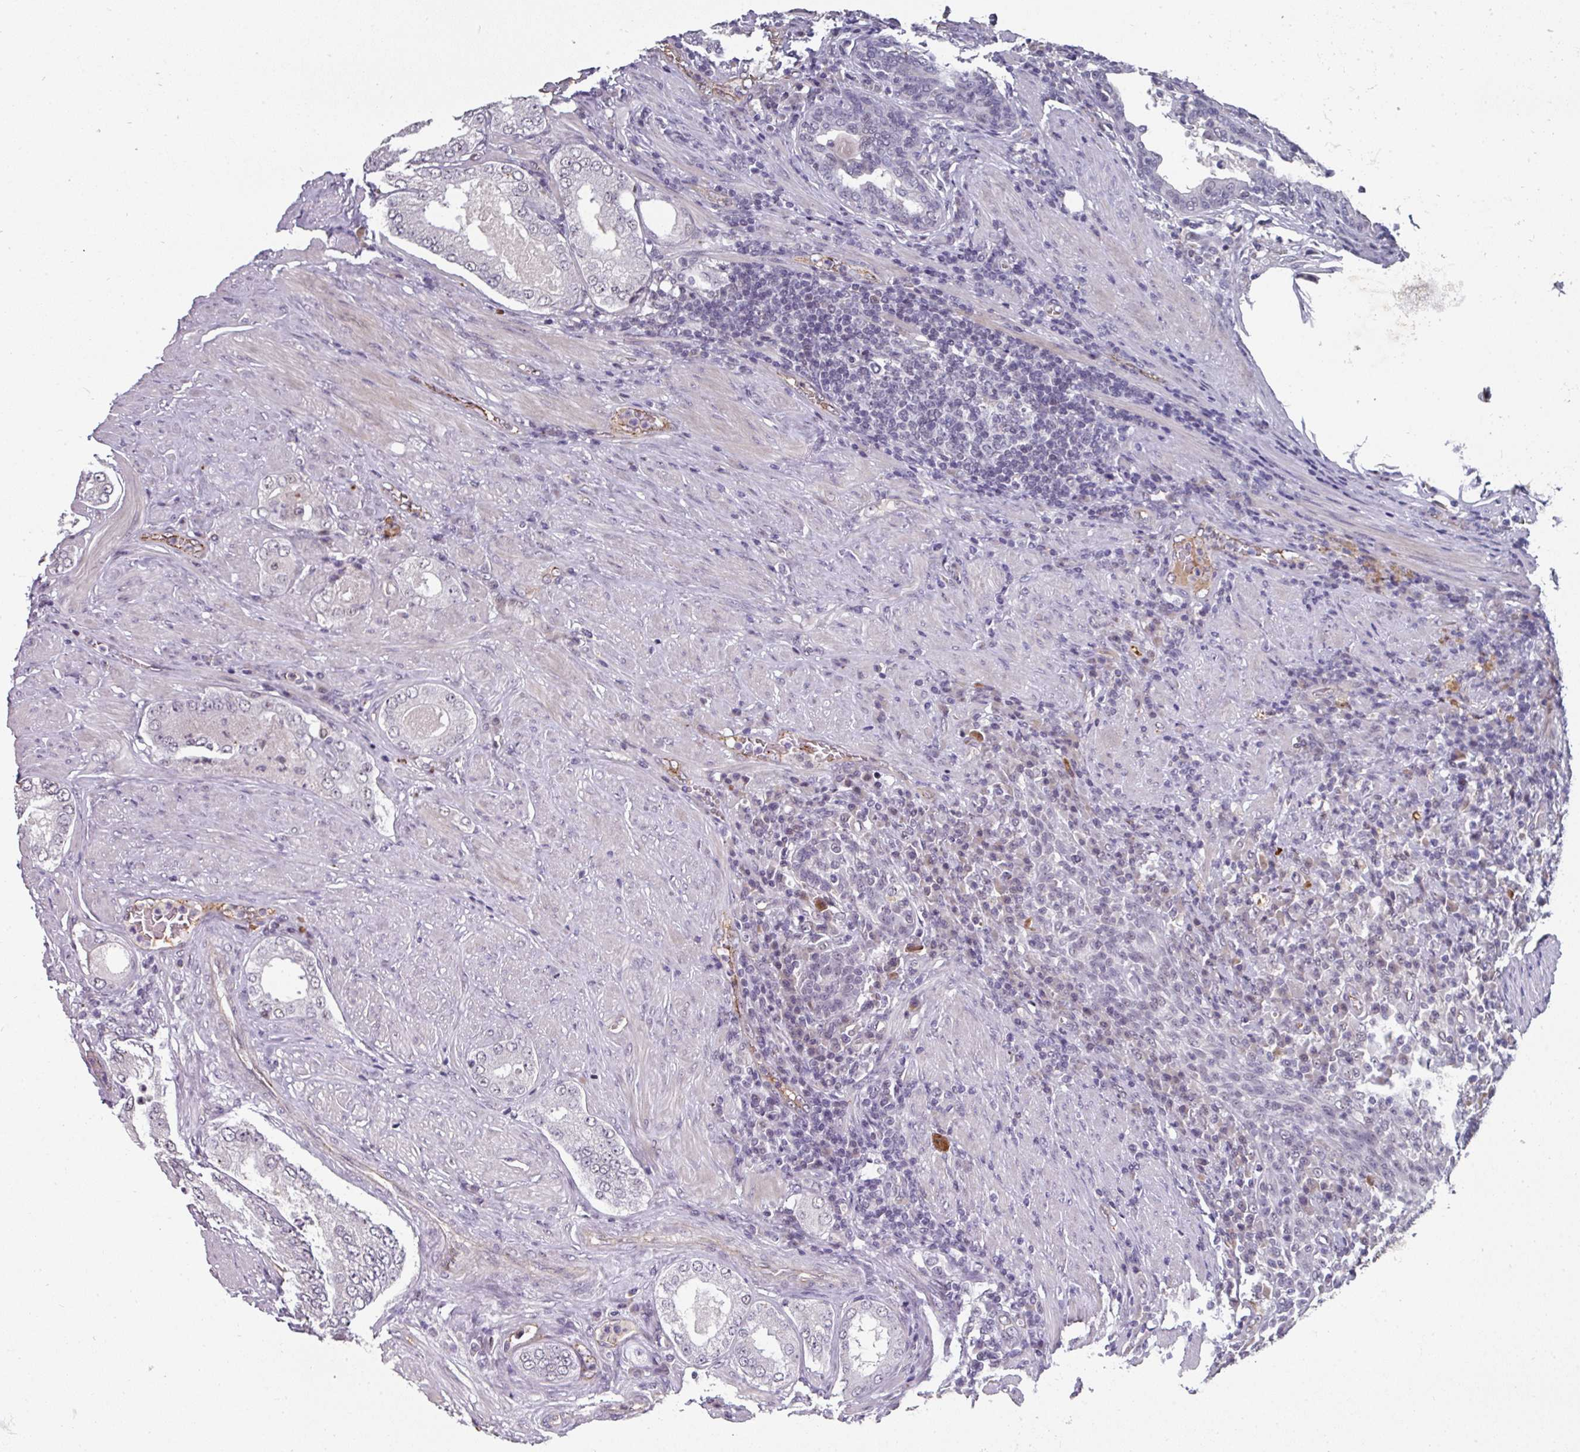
{"staining": {"intensity": "negative", "quantity": "none", "location": "none"}, "tissue": "prostate cancer", "cell_type": "Tumor cells", "image_type": "cancer", "snomed": [{"axis": "morphology", "description": "Adenocarcinoma, Low grade"}, {"axis": "topography", "description": "Prostate"}], "caption": "This is an immunohistochemistry histopathology image of adenocarcinoma (low-grade) (prostate). There is no positivity in tumor cells.", "gene": "SIDT2", "patient": {"sex": "male", "age": 68}}